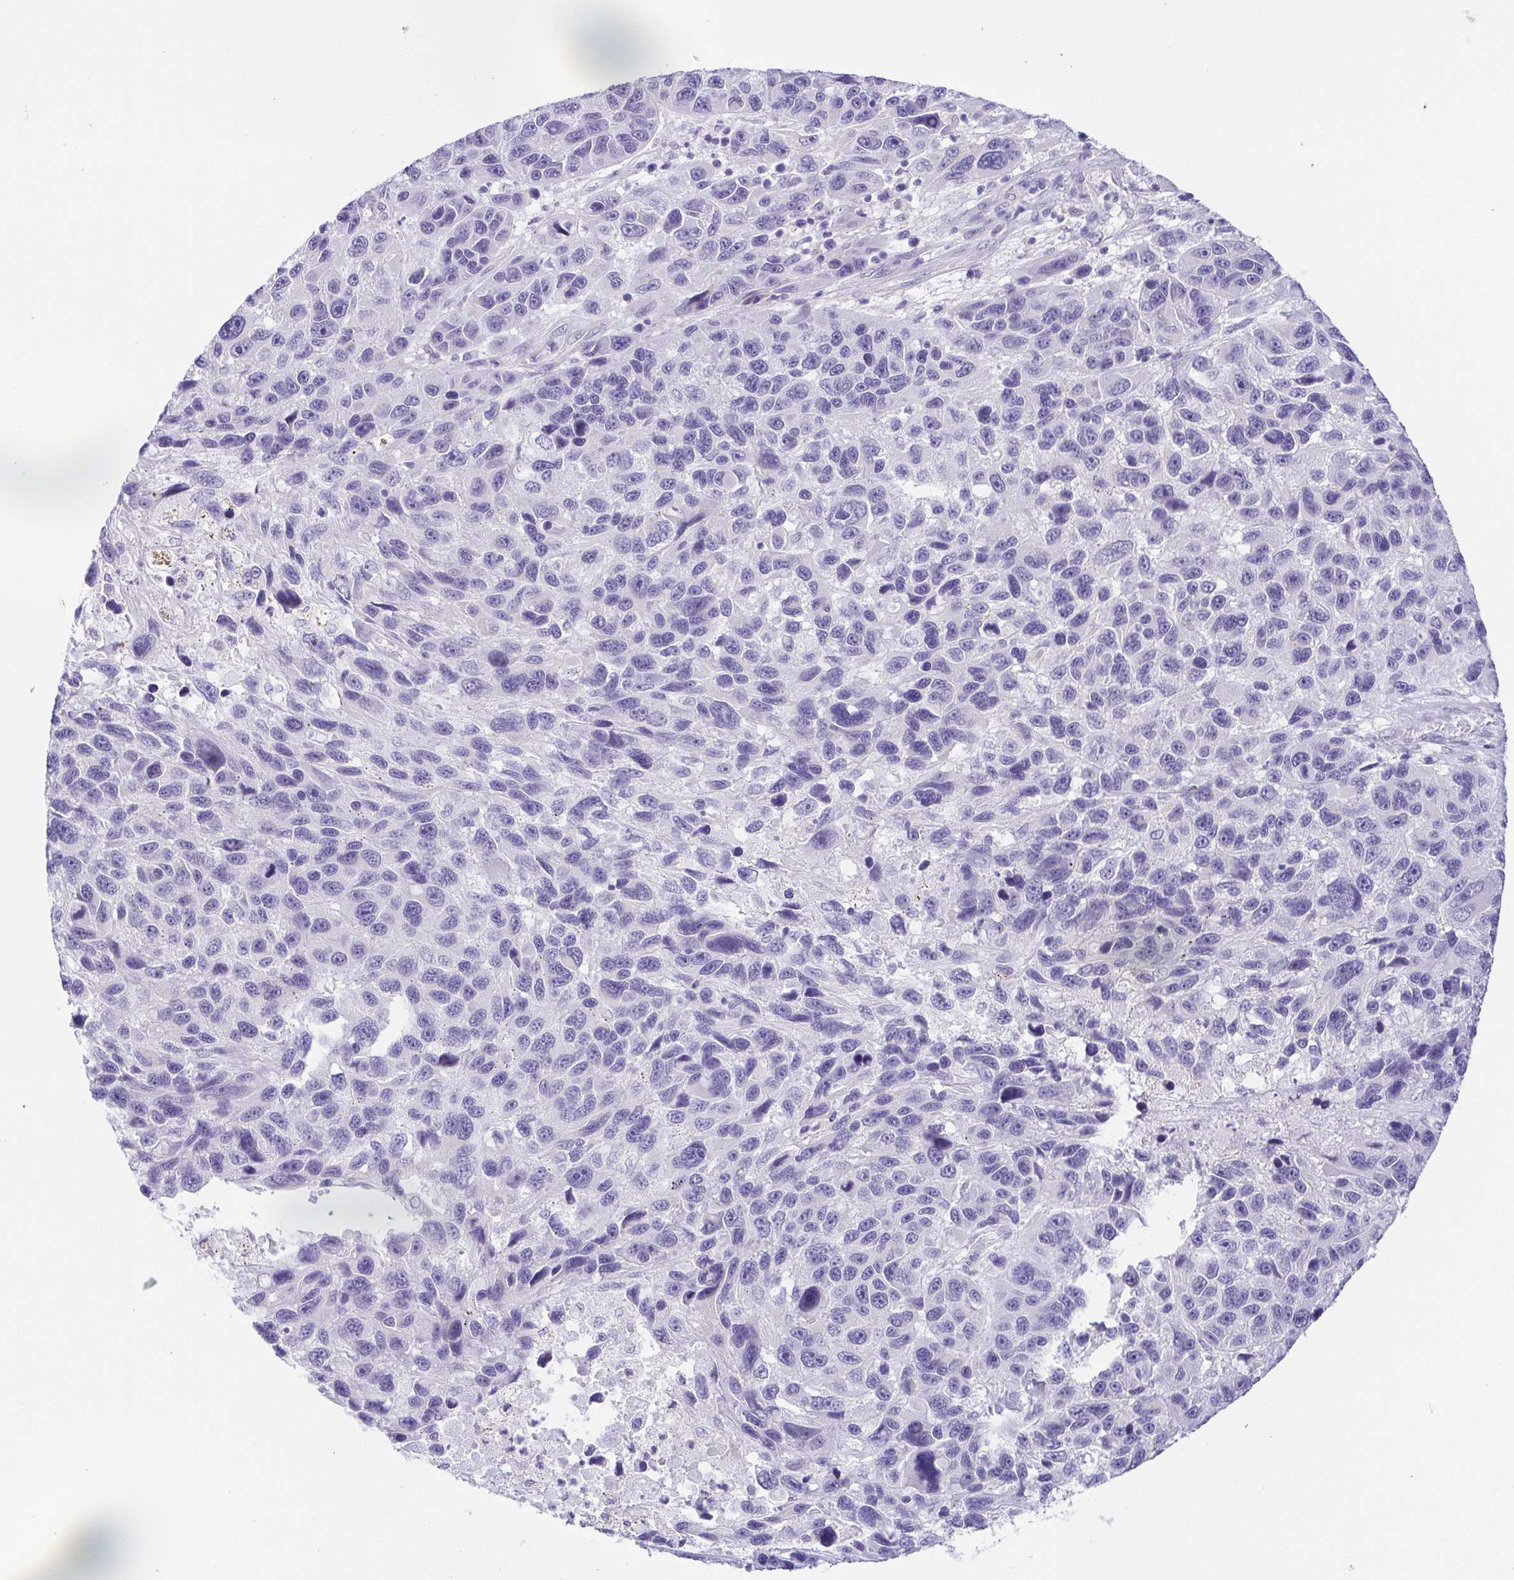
{"staining": {"intensity": "negative", "quantity": "none", "location": "none"}, "tissue": "melanoma", "cell_type": "Tumor cells", "image_type": "cancer", "snomed": [{"axis": "morphology", "description": "Malignant melanoma, NOS"}, {"axis": "topography", "description": "Skin"}], "caption": "Micrograph shows no significant protein positivity in tumor cells of melanoma.", "gene": "KRTDAP", "patient": {"sex": "male", "age": 53}}